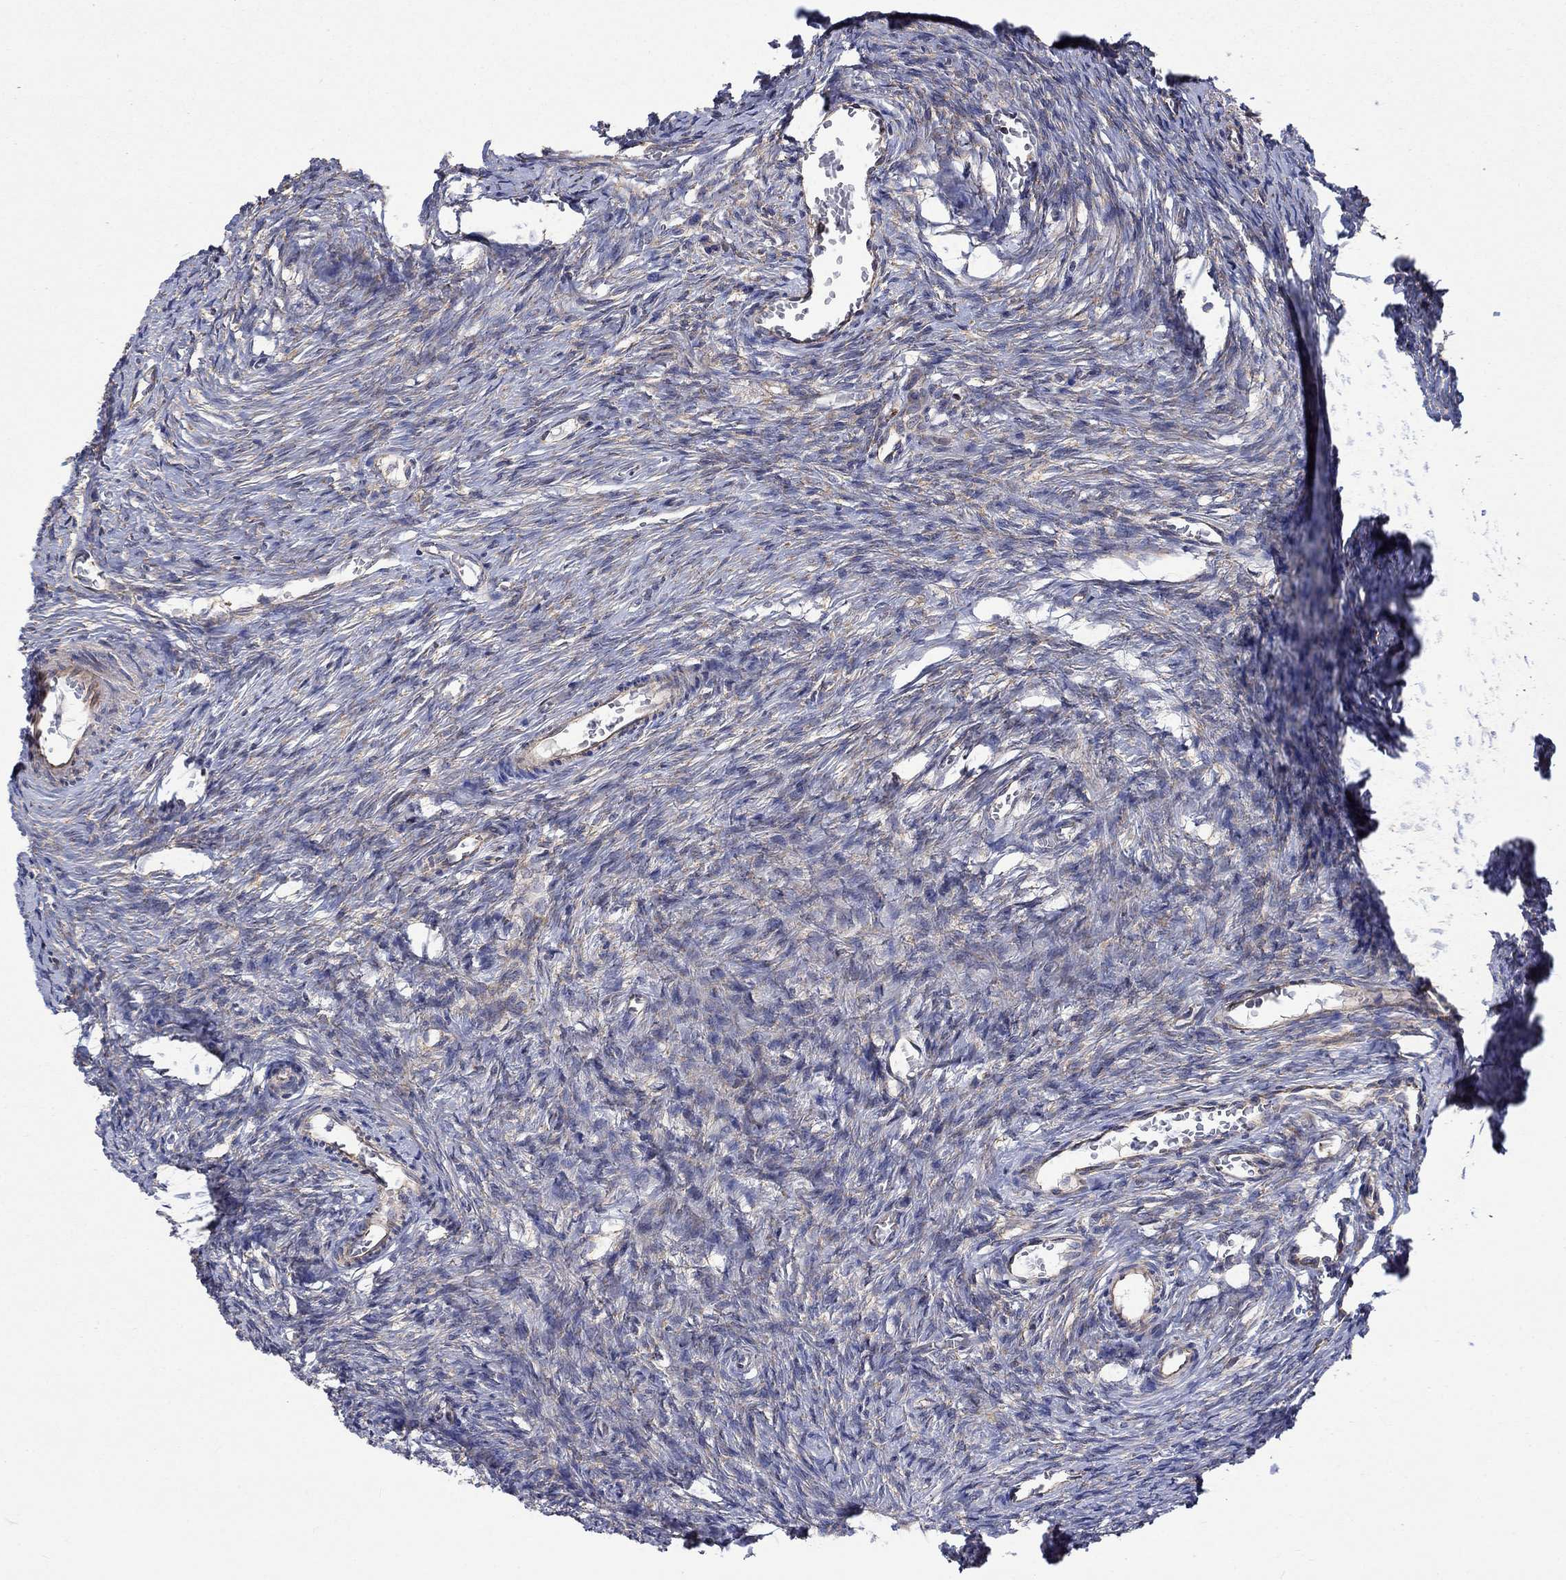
{"staining": {"intensity": "strong", "quantity": "25%-75%", "location": "cytoplasmic/membranous"}, "tissue": "ovary", "cell_type": "Follicle cells", "image_type": "normal", "snomed": [{"axis": "morphology", "description": "Normal tissue, NOS"}, {"axis": "topography", "description": "Ovary"}], "caption": "Follicle cells demonstrate strong cytoplasmic/membranous staining in about 25%-75% of cells in unremarkable ovary. The staining was performed using DAB to visualize the protein expression in brown, while the nuclei were stained in blue with hematoxylin (Magnification: 20x).", "gene": "RPLP0", "patient": {"sex": "female", "age": 39}}